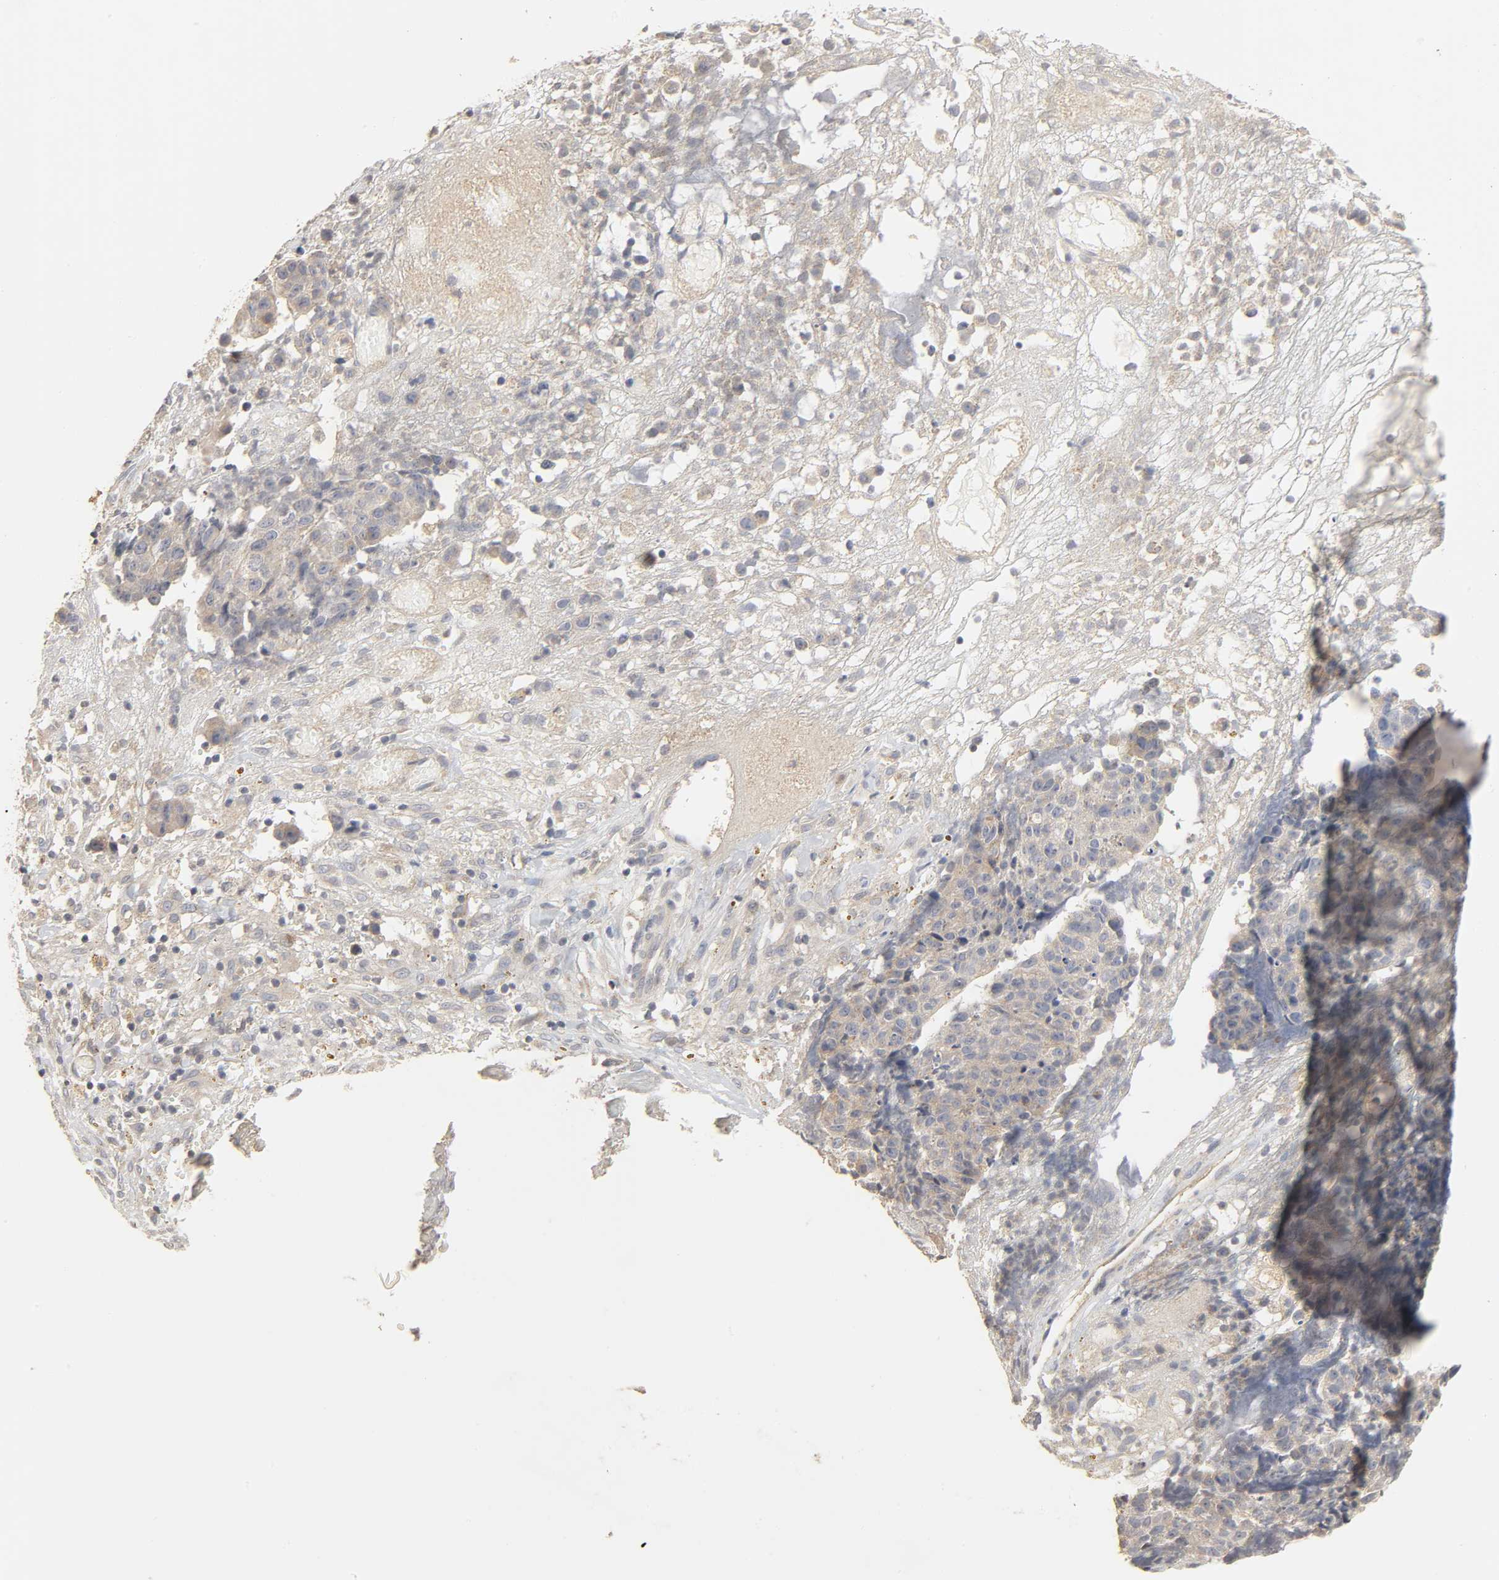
{"staining": {"intensity": "weak", "quantity": "<25%", "location": "cytoplasmic/membranous"}, "tissue": "ovarian cancer", "cell_type": "Tumor cells", "image_type": "cancer", "snomed": [{"axis": "morphology", "description": "Carcinoma, endometroid"}, {"axis": "topography", "description": "Ovary"}], "caption": "Tumor cells are negative for protein expression in human ovarian cancer. (Brightfield microscopy of DAB IHC at high magnification).", "gene": "CLEC4E", "patient": {"sex": "female", "age": 42}}